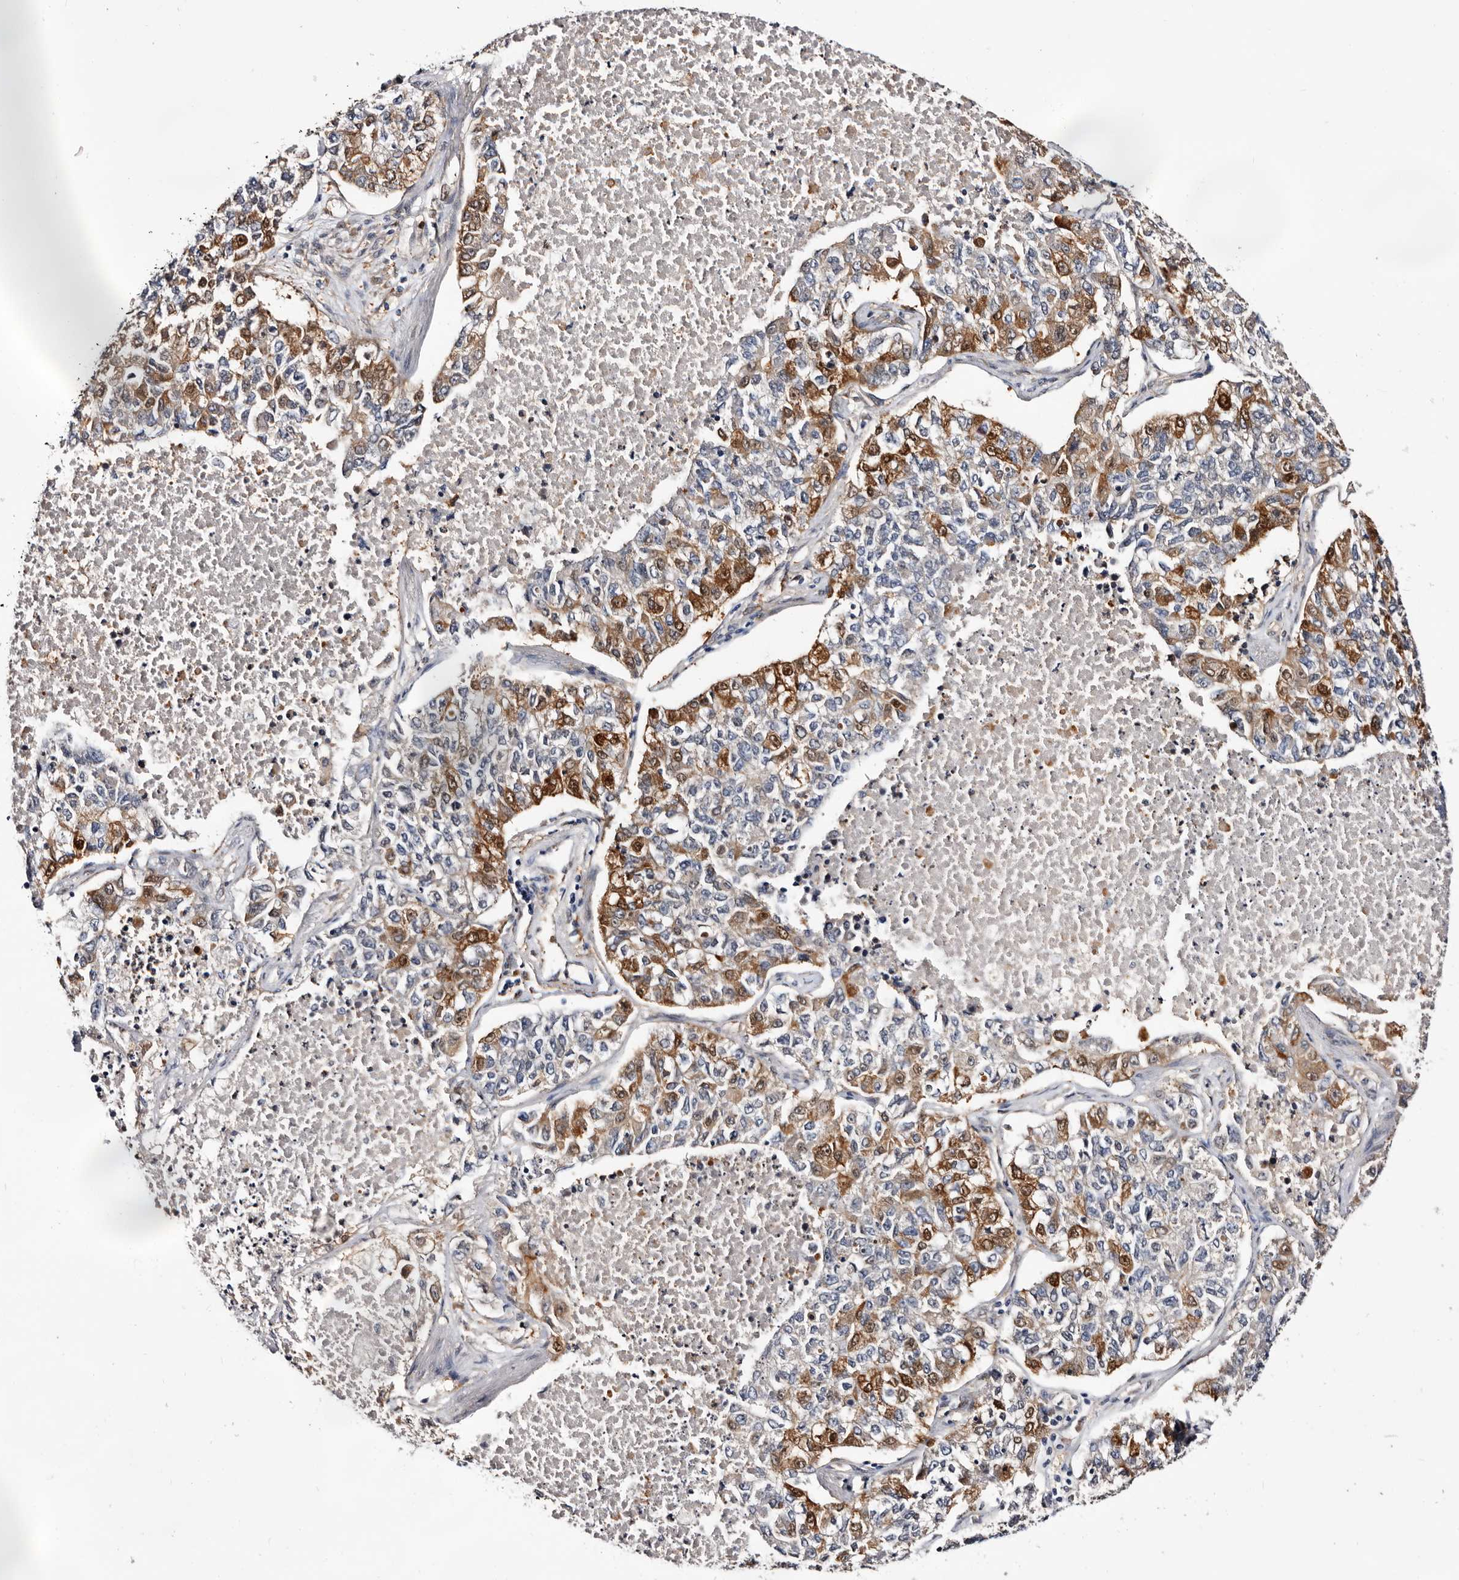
{"staining": {"intensity": "moderate", "quantity": "<25%", "location": "cytoplasmic/membranous,nuclear"}, "tissue": "lung cancer", "cell_type": "Tumor cells", "image_type": "cancer", "snomed": [{"axis": "morphology", "description": "Adenocarcinoma, NOS"}, {"axis": "topography", "description": "Lung"}], "caption": "Human adenocarcinoma (lung) stained with a brown dye exhibits moderate cytoplasmic/membranous and nuclear positive expression in about <25% of tumor cells.", "gene": "TP53I3", "patient": {"sex": "male", "age": 49}}